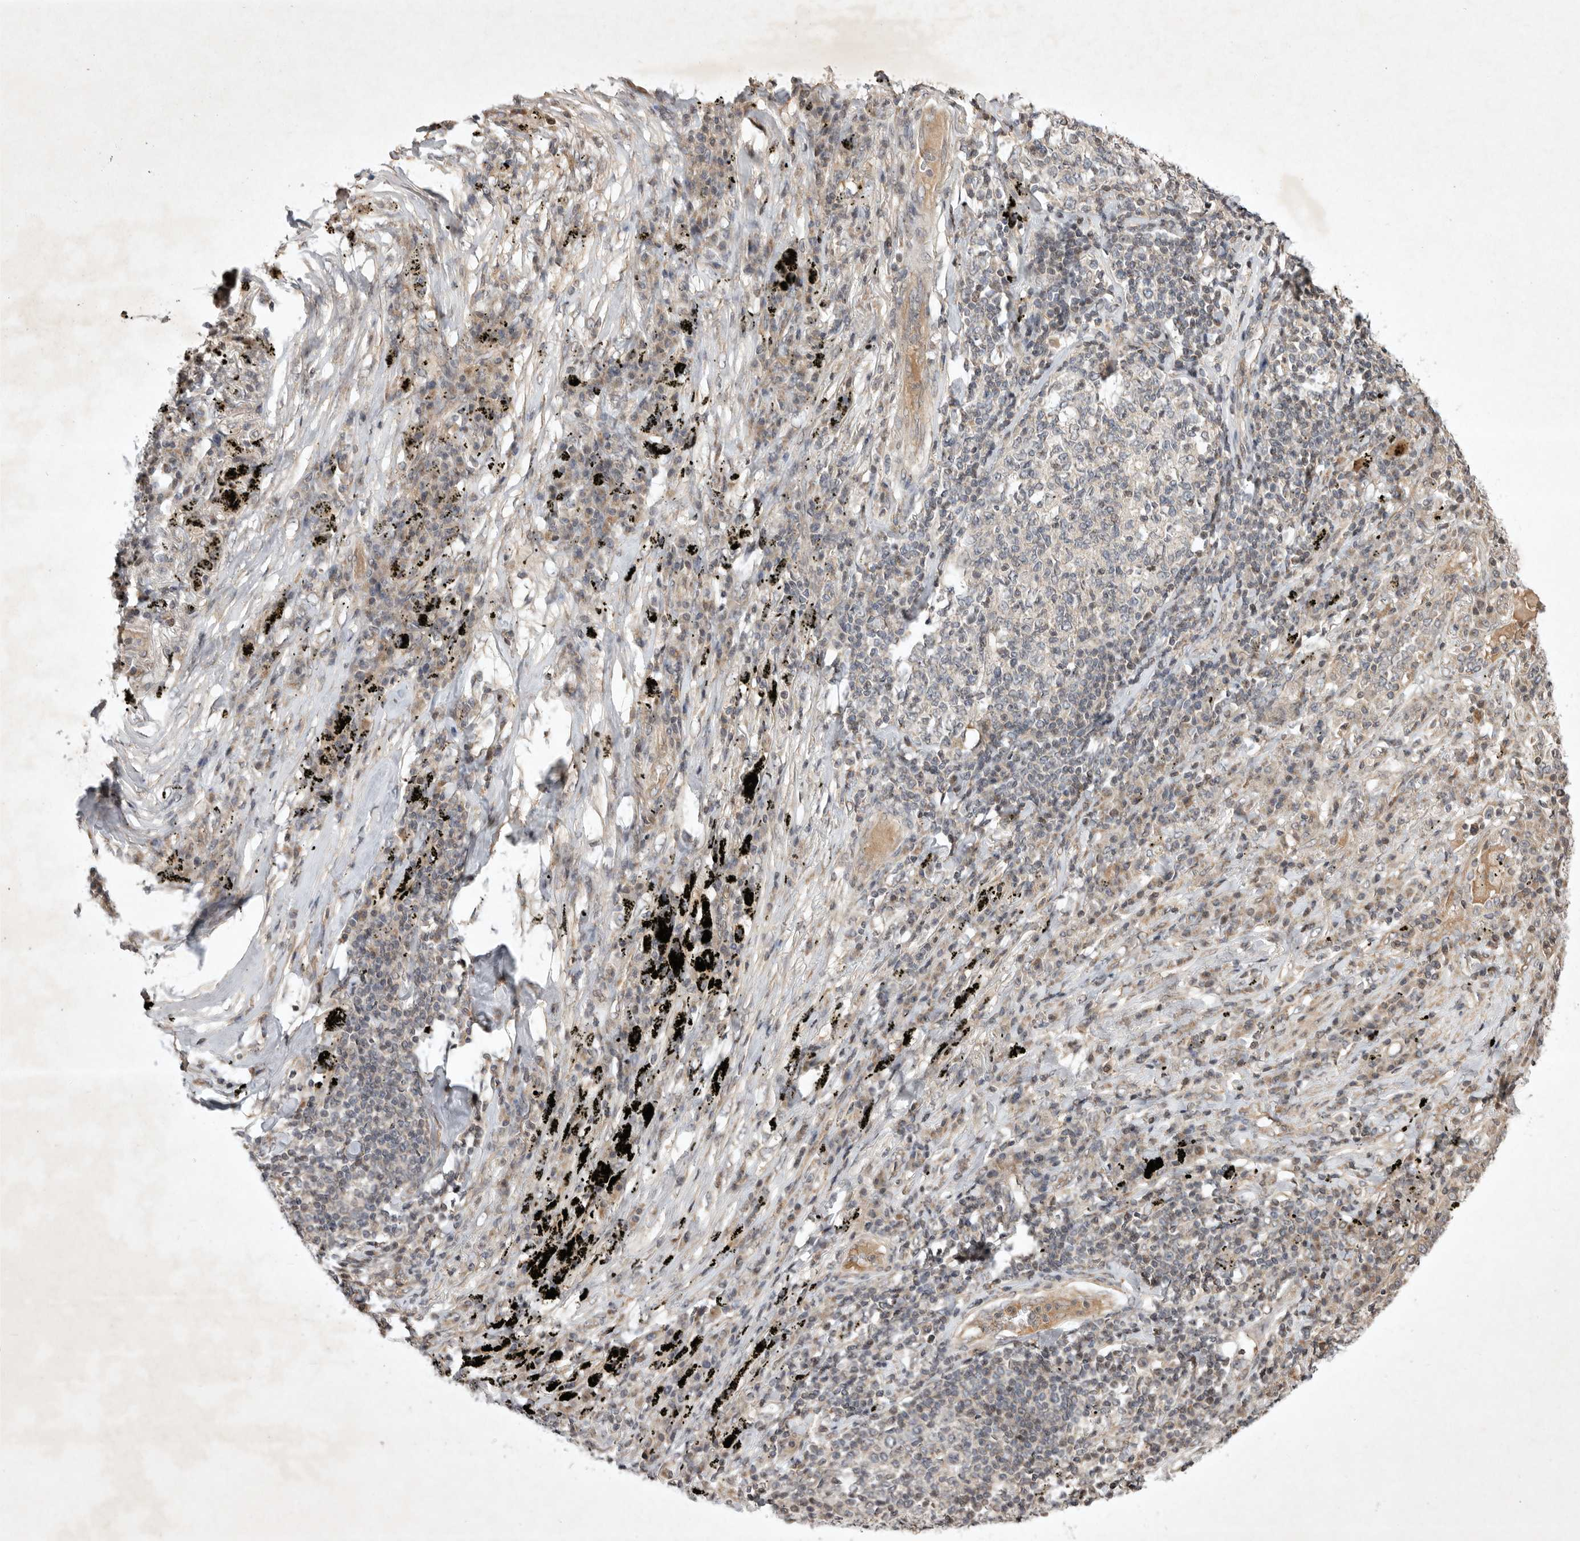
{"staining": {"intensity": "weak", "quantity": "25%-75%", "location": "cytoplasmic/membranous"}, "tissue": "lung cancer", "cell_type": "Tumor cells", "image_type": "cancer", "snomed": [{"axis": "morphology", "description": "Squamous cell carcinoma, NOS"}, {"axis": "topography", "description": "Lung"}], "caption": "Immunohistochemistry micrograph of lung cancer (squamous cell carcinoma) stained for a protein (brown), which exhibits low levels of weak cytoplasmic/membranous expression in about 25%-75% of tumor cells.", "gene": "EIF2AK1", "patient": {"sex": "female", "age": 63}}